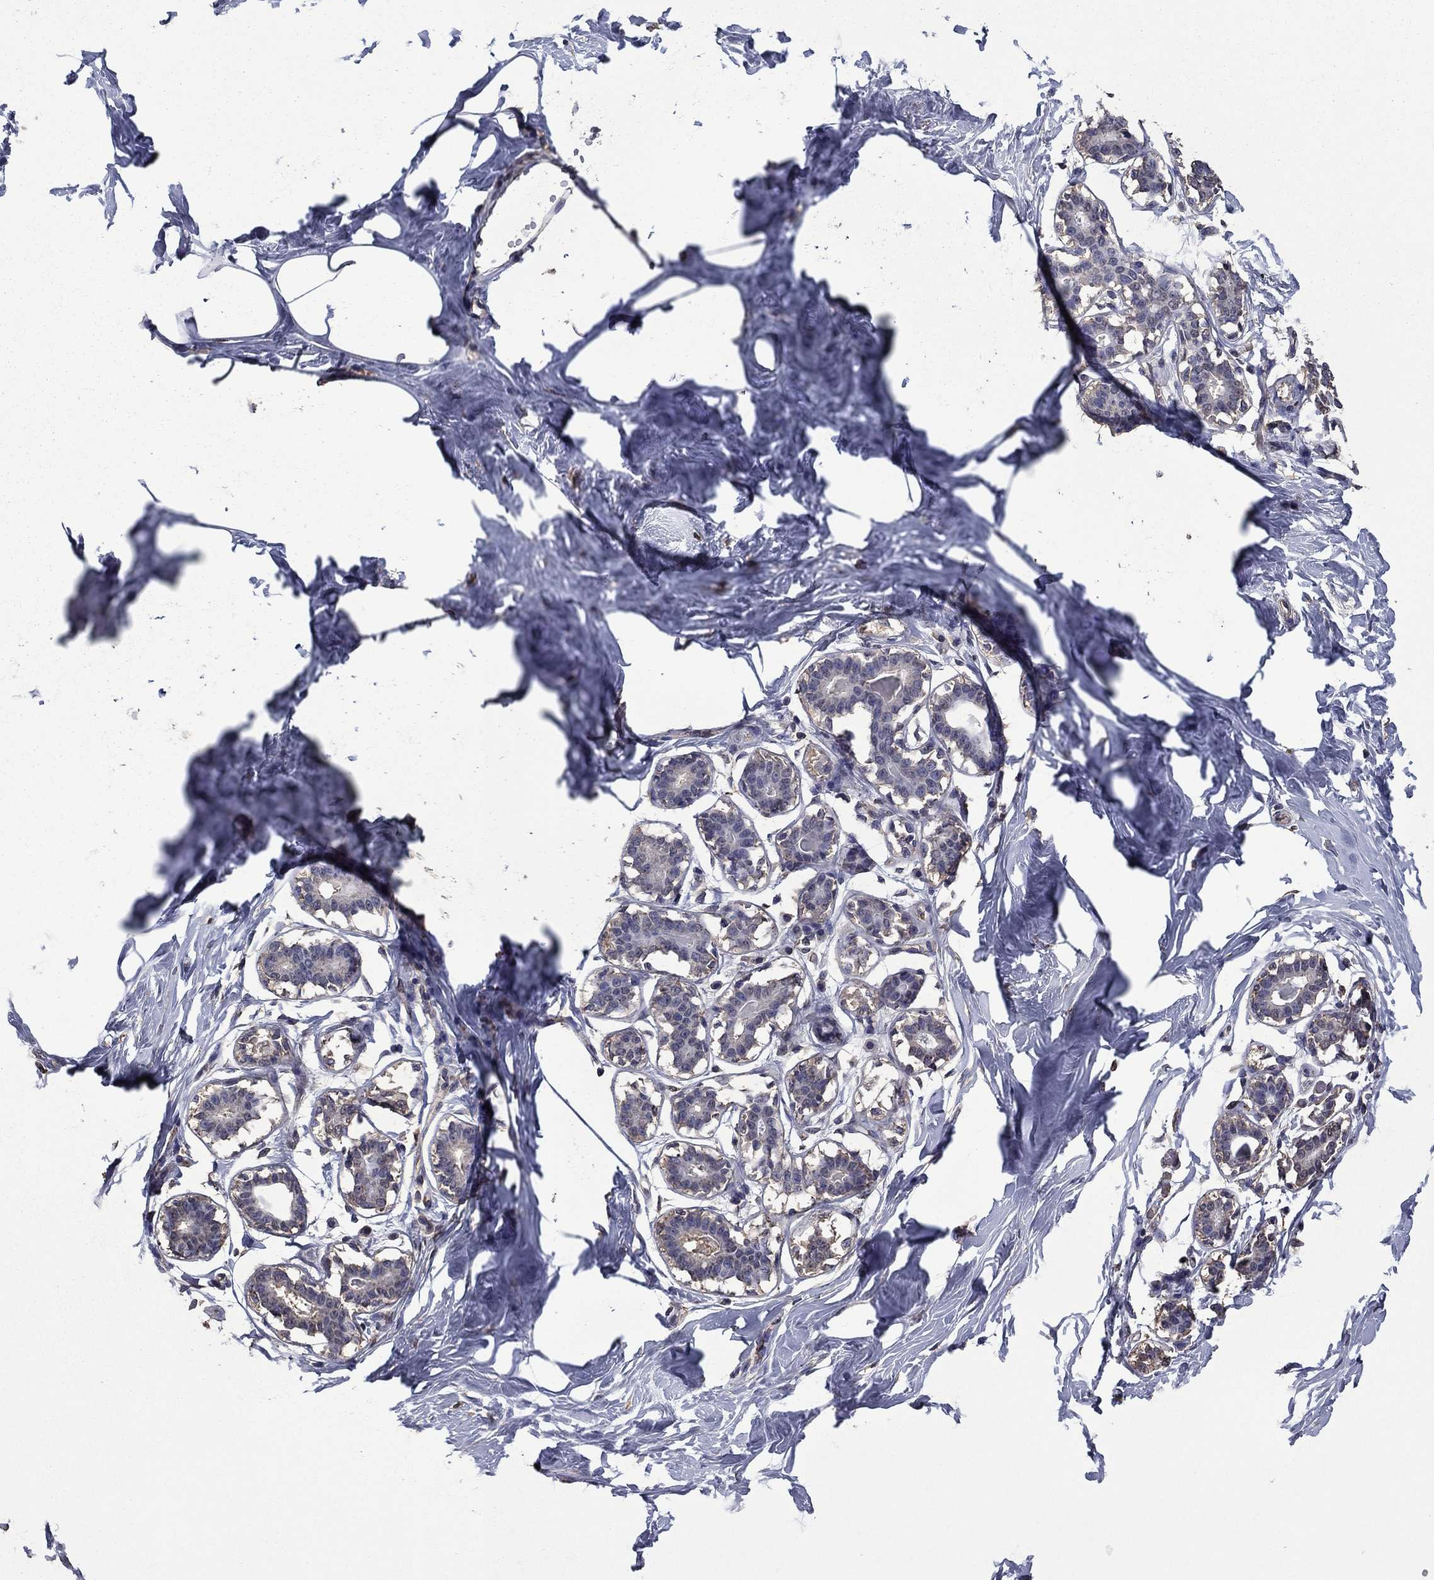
{"staining": {"intensity": "negative", "quantity": "none", "location": "none"}, "tissue": "breast", "cell_type": "Adipocytes", "image_type": "normal", "snomed": [{"axis": "morphology", "description": "Normal tissue, NOS"}, {"axis": "morphology", "description": "Lobular carcinoma, in situ"}, {"axis": "topography", "description": "Breast"}], "caption": "Benign breast was stained to show a protein in brown. There is no significant staining in adipocytes.", "gene": "MFAP3L", "patient": {"sex": "female", "age": 35}}